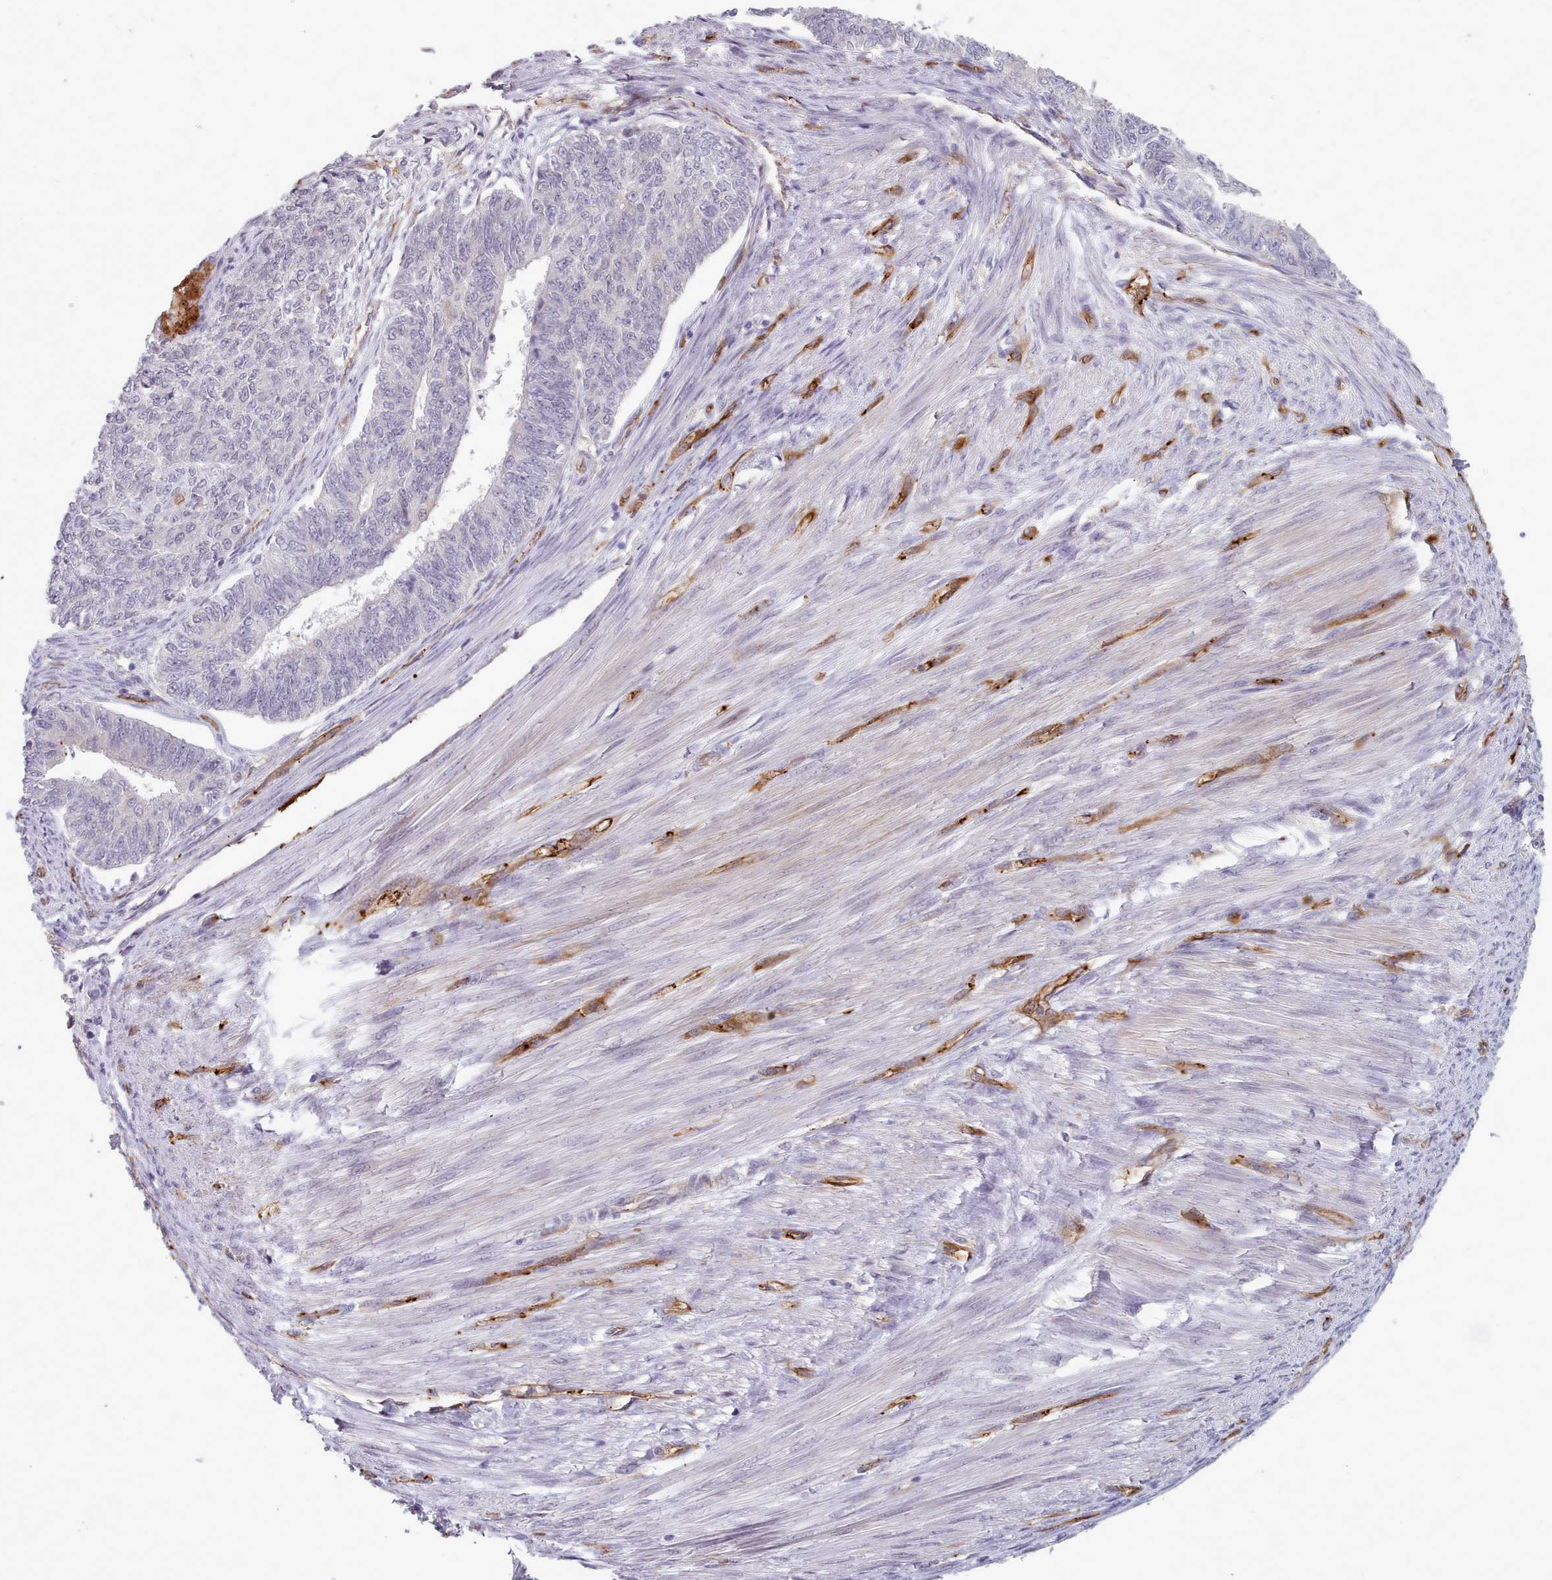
{"staining": {"intensity": "weak", "quantity": "<25%", "location": "cytoplasmic/membranous"}, "tissue": "endometrial cancer", "cell_type": "Tumor cells", "image_type": "cancer", "snomed": [{"axis": "morphology", "description": "Adenocarcinoma, NOS"}, {"axis": "topography", "description": "Endometrium"}], "caption": "Endometrial cancer (adenocarcinoma) was stained to show a protein in brown. There is no significant expression in tumor cells. The staining is performed using DAB (3,3'-diaminobenzidine) brown chromogen with nuclei counter-stained in using hematoxylin.", "gene": "CD300LF", "patient": {"sex": "female", "age": 32}}